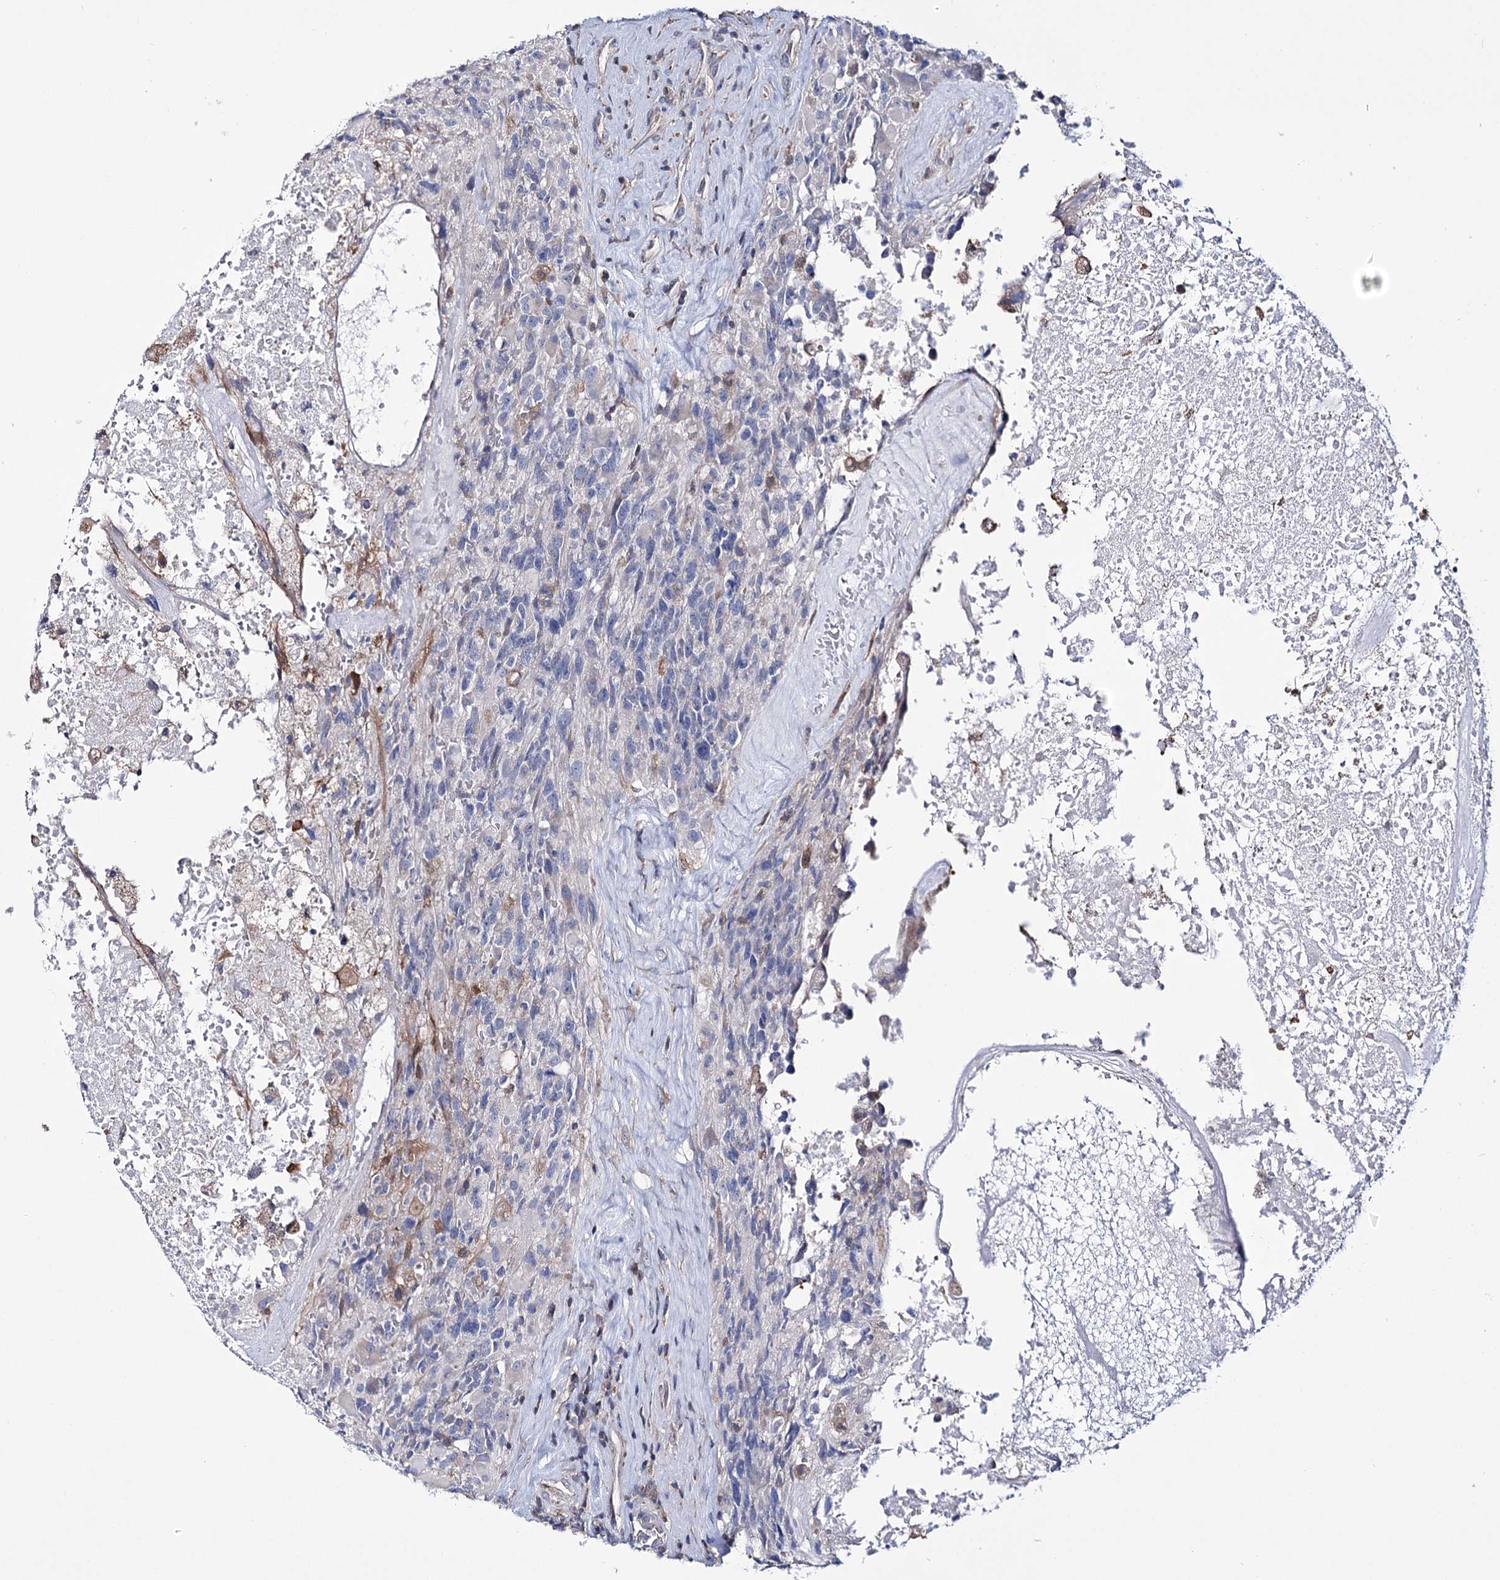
{"staining": {"intensity": "negative", "quantity": "none", "location": "none"}, "tissue": "glioma", "cell_type": "Tumor cells", "image_type": "cancer", "snomed": [{"axis": "morphology", "description": "Glioma, malignant, High grade"}, {"axis": "topography", "description": "Brain"}], "caption": "High magnification brightfield microscopy of glioma stained with DAB (3,3'-diaminobenzidine) (brown) and counterstained with hematoxylin (blue): tumor cells show no significant positivity. The staining is performed using DAB (3,3'-diaminobenzidine) brown chromogen with nuclei counter-stained in using hematoxylin.", "gene": "PTER", "patient": {"sex": "male", "age": 76}}